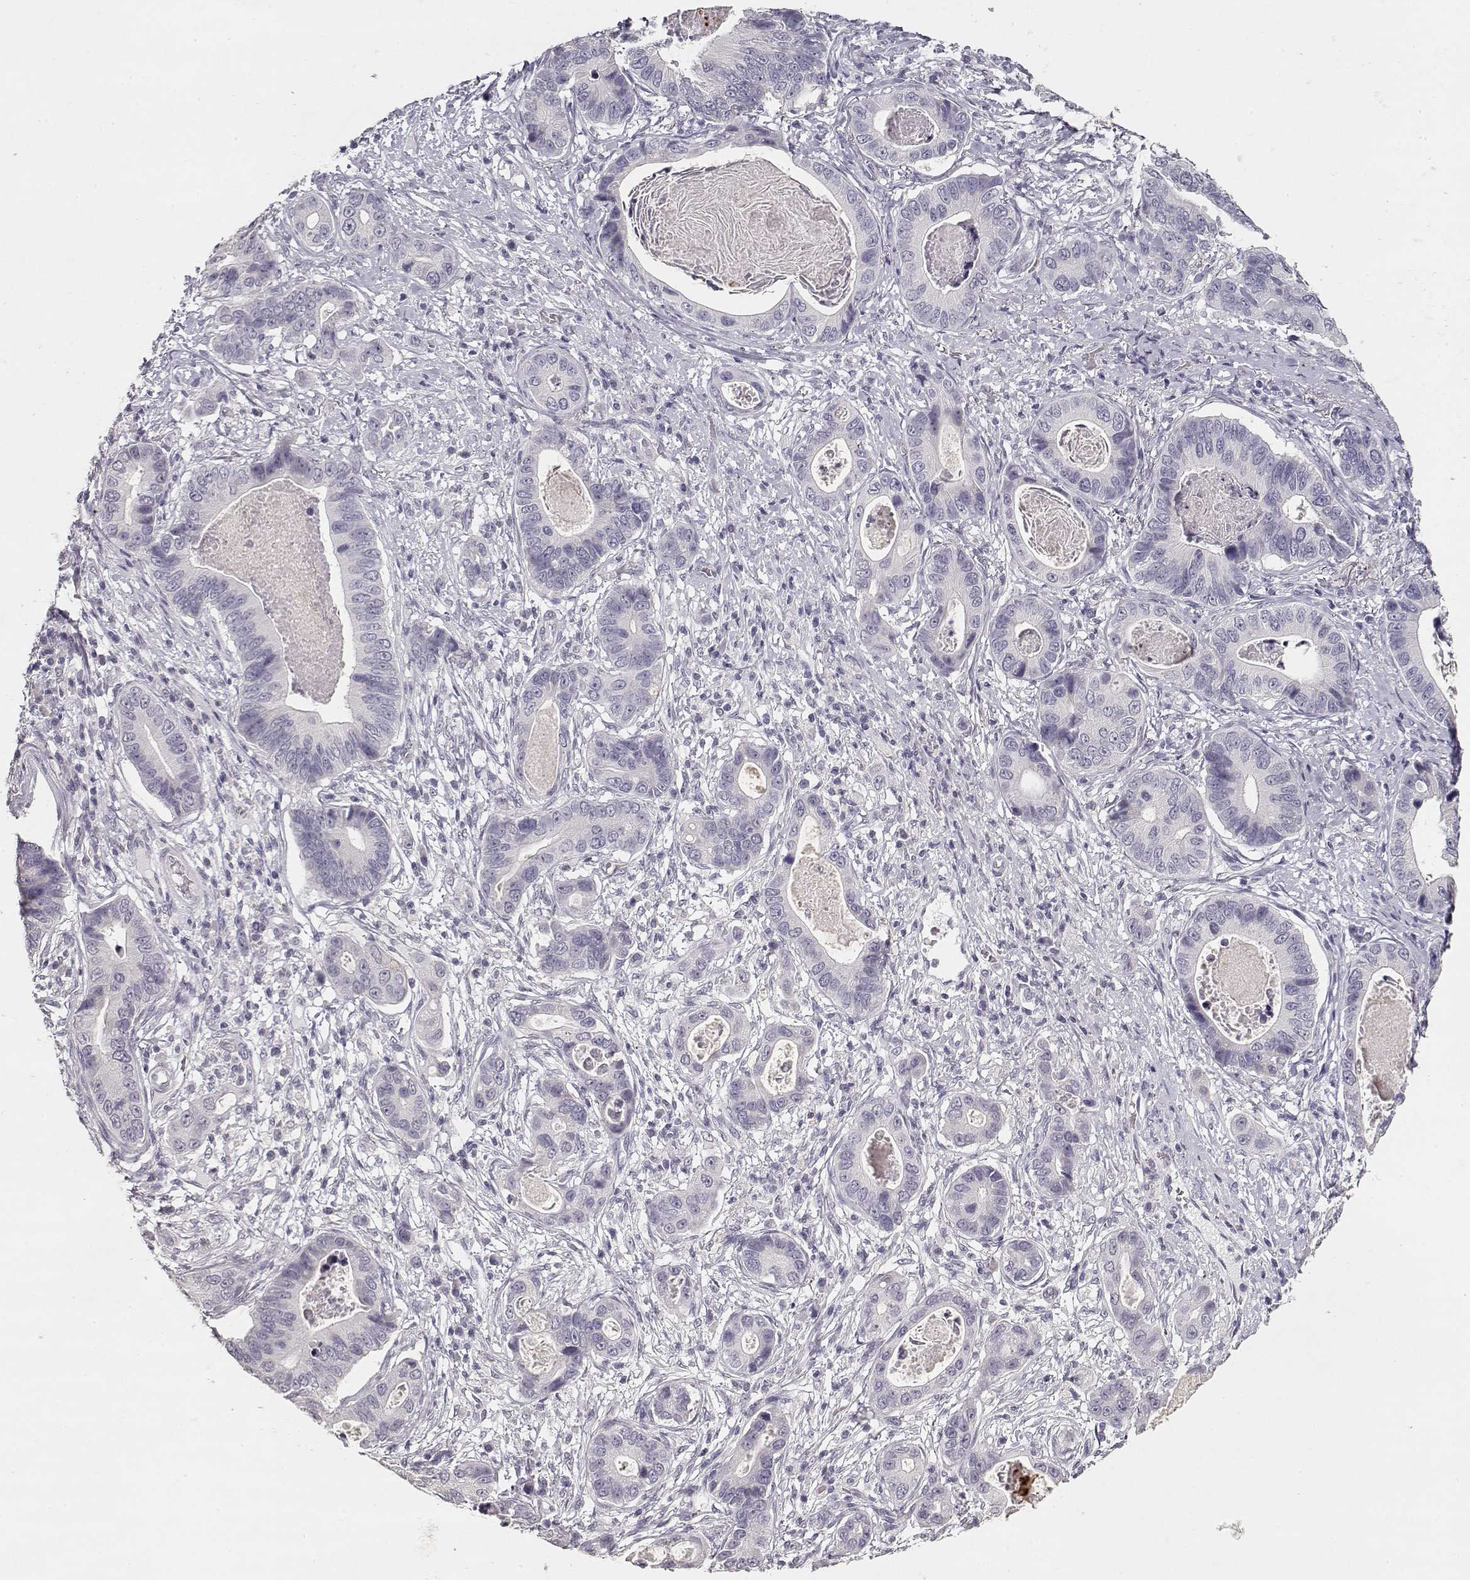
{"staining": {"intensity": "negative", "quantity": "none", "location": "none"}, "tissue": "stomach cancer", "cell_type": "Tumor cells", "image_type": "cancer", "snomed": [{"axis": "morphology", "description": "Adenocarcinoma, NOS"}, {"axis": "topography", "description": "Stomach"}], "caption": "Tumor cells are negative for brown protein staining in stomach cancer (adenocarcinoma).", "gene": "TPH2", "patient": {"sex": "male", "age": 84}}